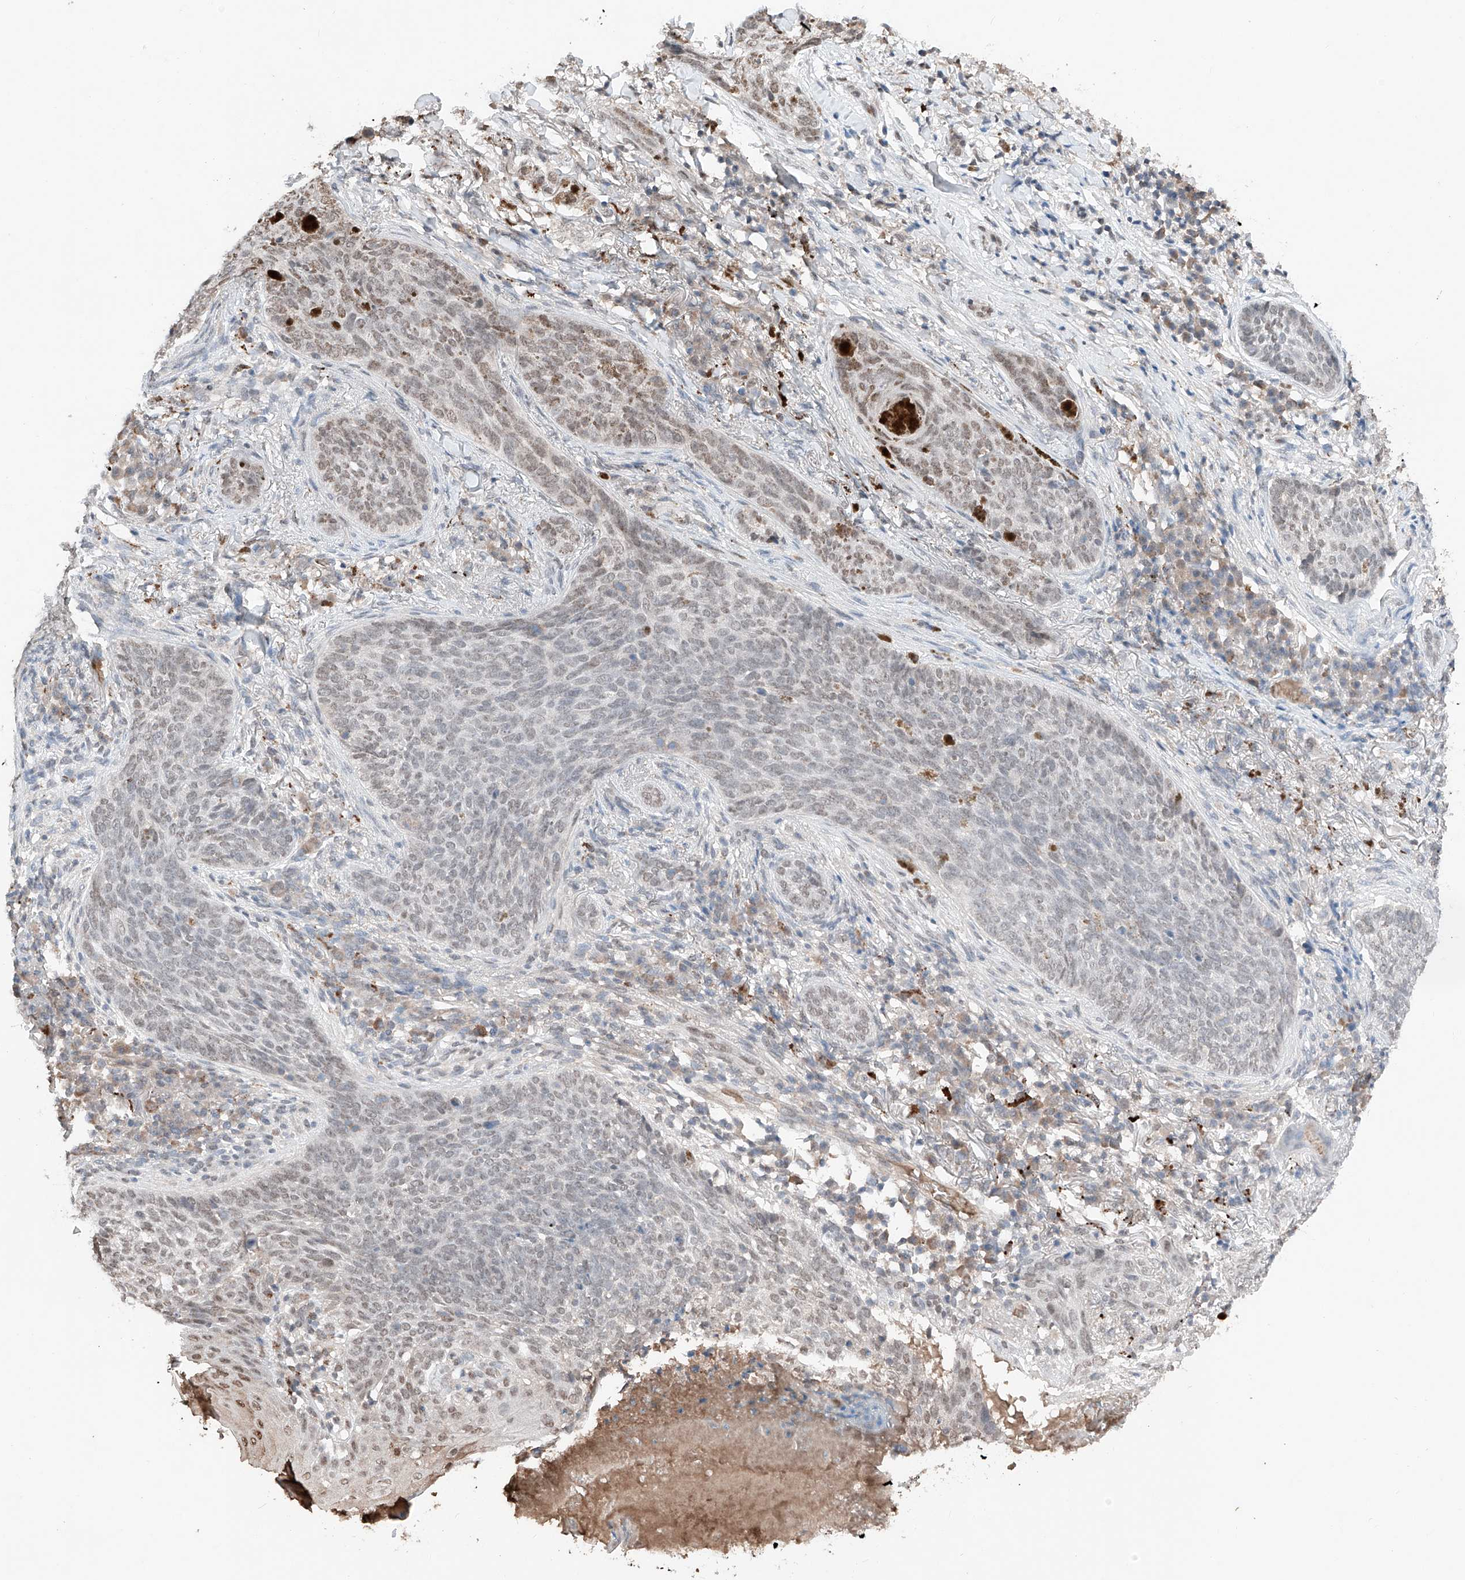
{"staining": {"intensity": "weak", "quantity": "25%-75%", "location": "nuclear"}, "tissue": "skin cancer", "cell_type": "Tumor cells", "image_type": "cancer", "snomed": [{"axis": "morphology", "description": "Basal cell carcinoma"}, {"axis": "topography", "description": "Skin"}], "caption": "Tumor cells demonstrate low levels of weak nuclear positivity in approximately 25%-75% of cells in skin basal cell carcinoma.", "gene": "TBX4", "patient": {"sex": "male", "age": 85}}